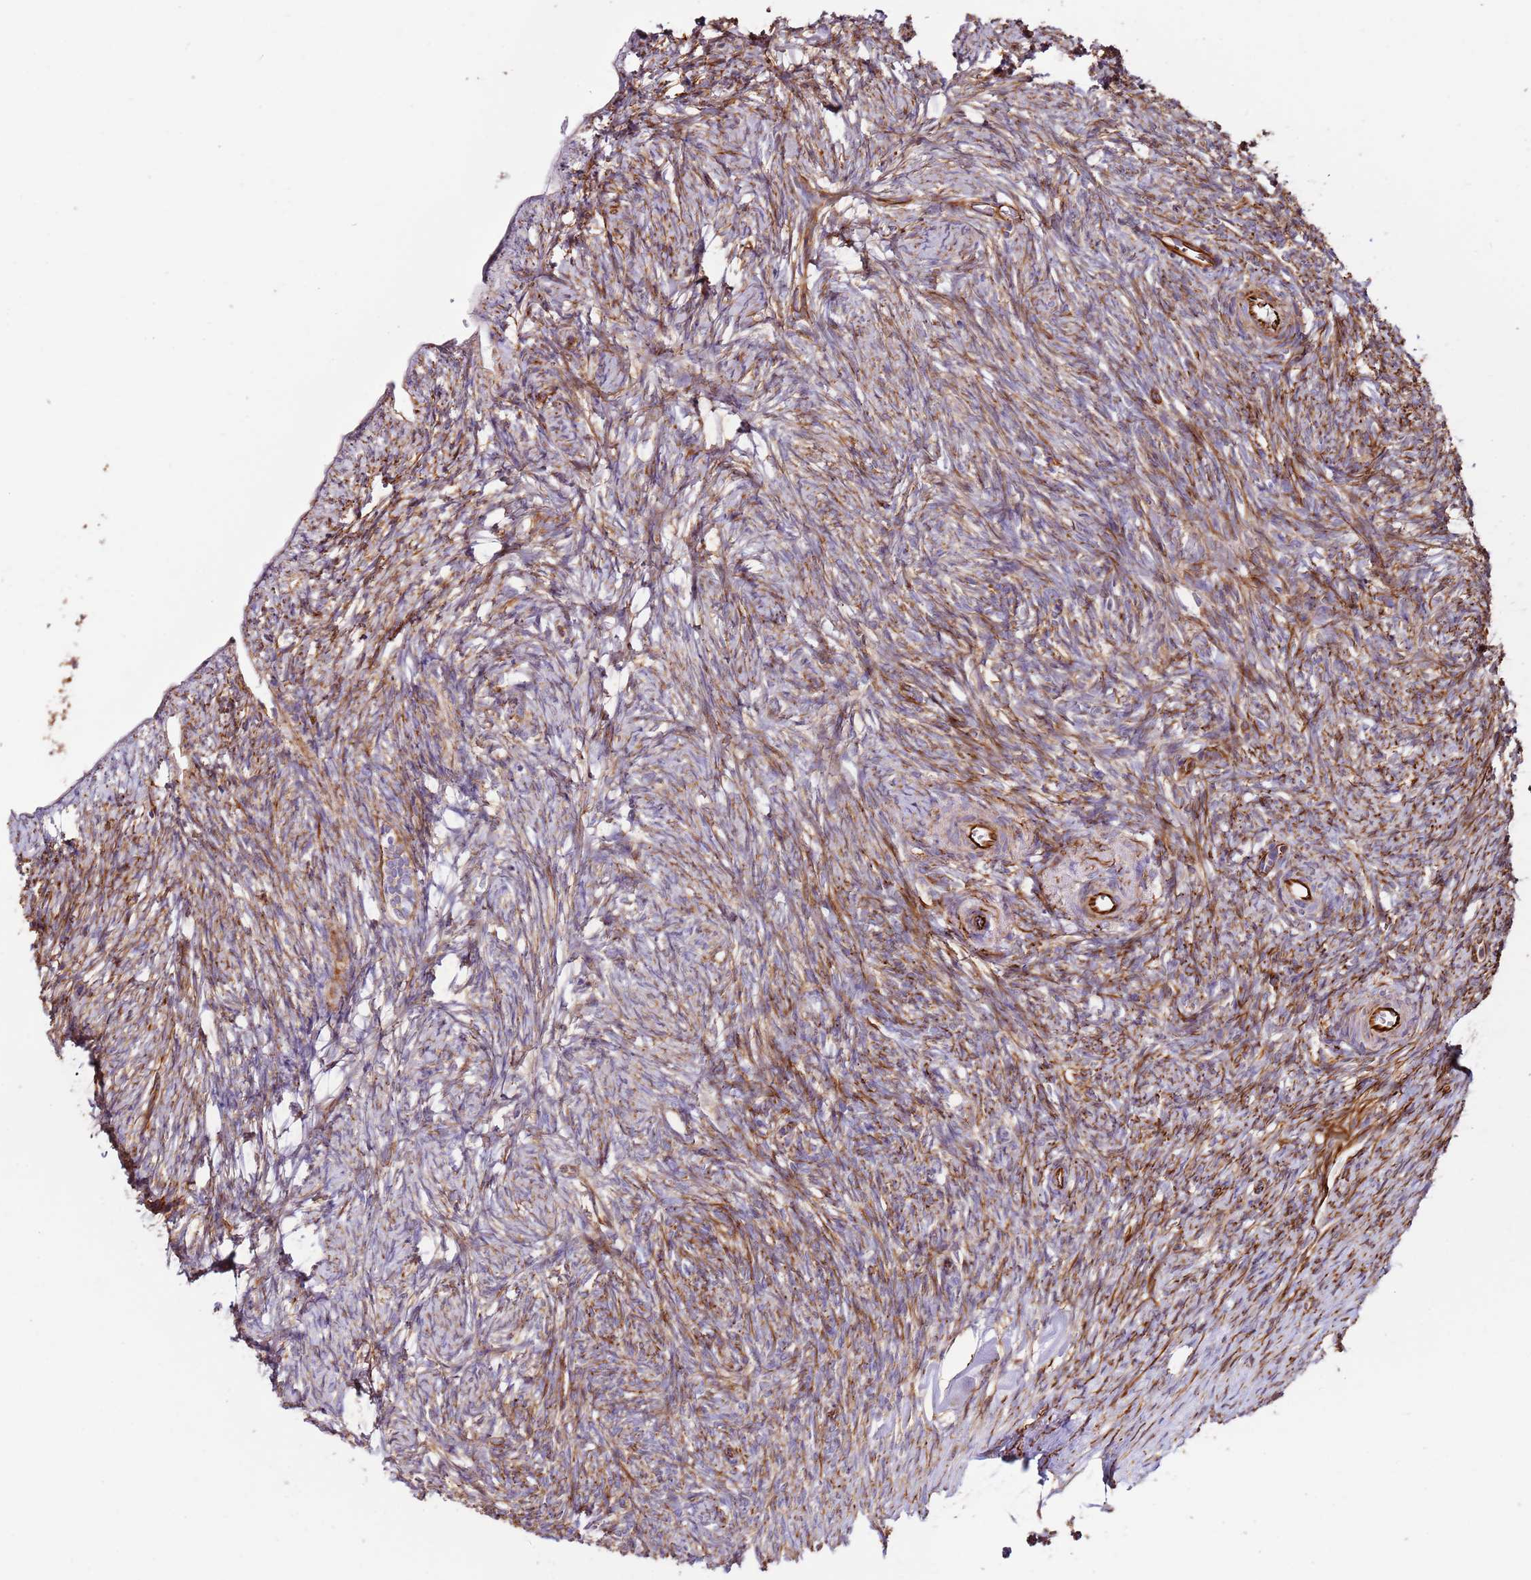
{"staining": {"intensity": "moderate", "quantity": ">75%", "location": "cytoplasmic/membranous"}, "tissue": "ovary", "cell_type": "Ovarian stroma cells", "image_type": "normal", "snomed": [{"axis": "morphology", "description": "Normal tissue, NOS"}, {"axis": "topography", "description": "Ovary"}], "caption": "Ovarian stroma cells reveal moderate cytoplasmic/membranous expression in about >75% of cells in benign ovary. The staining was performed using DAB, with brown indicating positive protein expression. Nuclei are stained blue with hematoxylin.", "gene": "MRGPRE", "patient": {"sex": "female", "age": 51}}